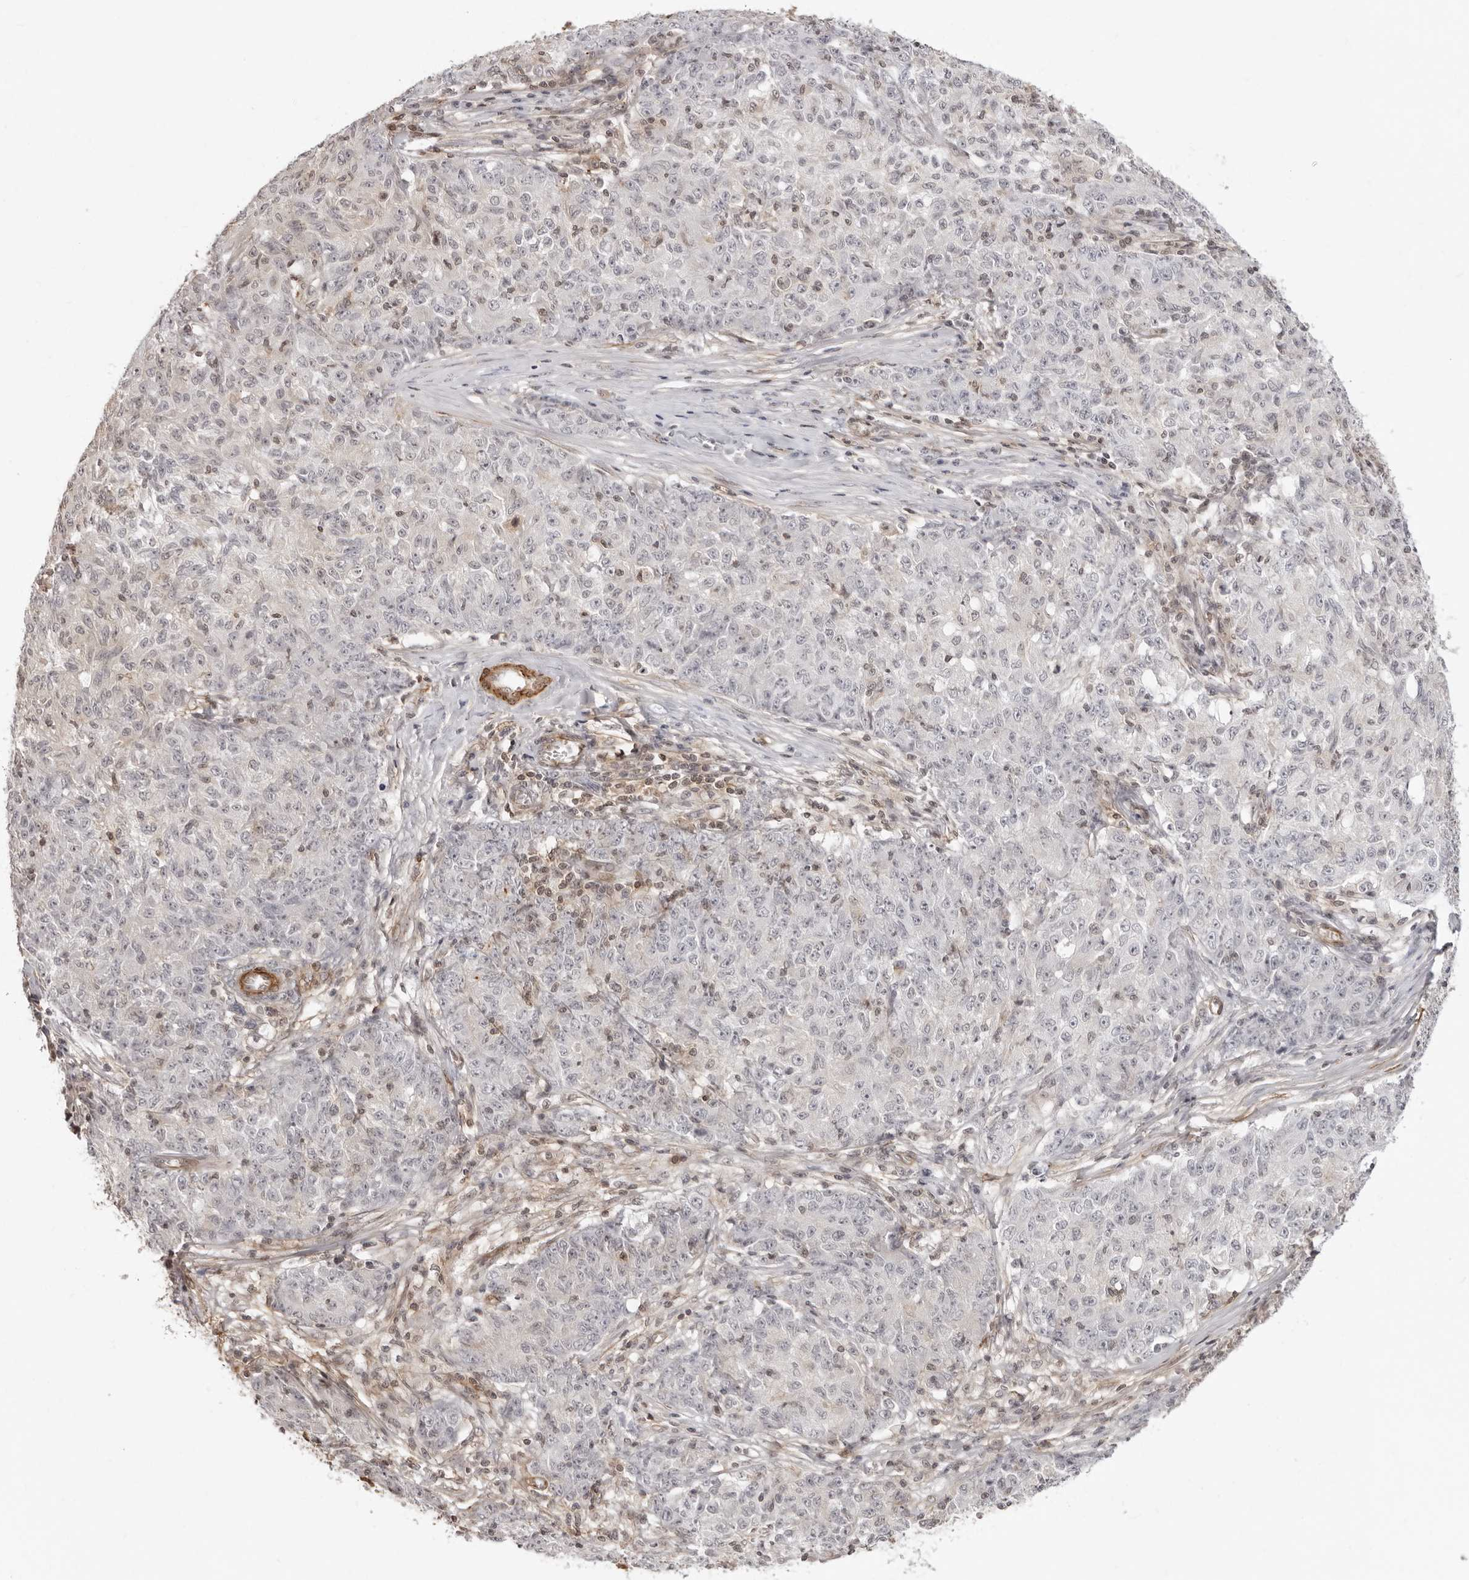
{"staining": {"intensity": "negative", "quantity": "none", "location": "none"}, "tissue": "ovarian cancer", "cell_type": "Tumor cells", "image_type": "cancer", "snomed": [{"axis": "morphology", "description": "Carcinoma, endometroid"}, {"axis": "topography", "description": "Ovary"}], "caption": "Tumor cells are negative for protein expression in human endometroid carcinoma (ovarian).", "gene": "UNK", "patient": {"sex": "female", "age": 42}}